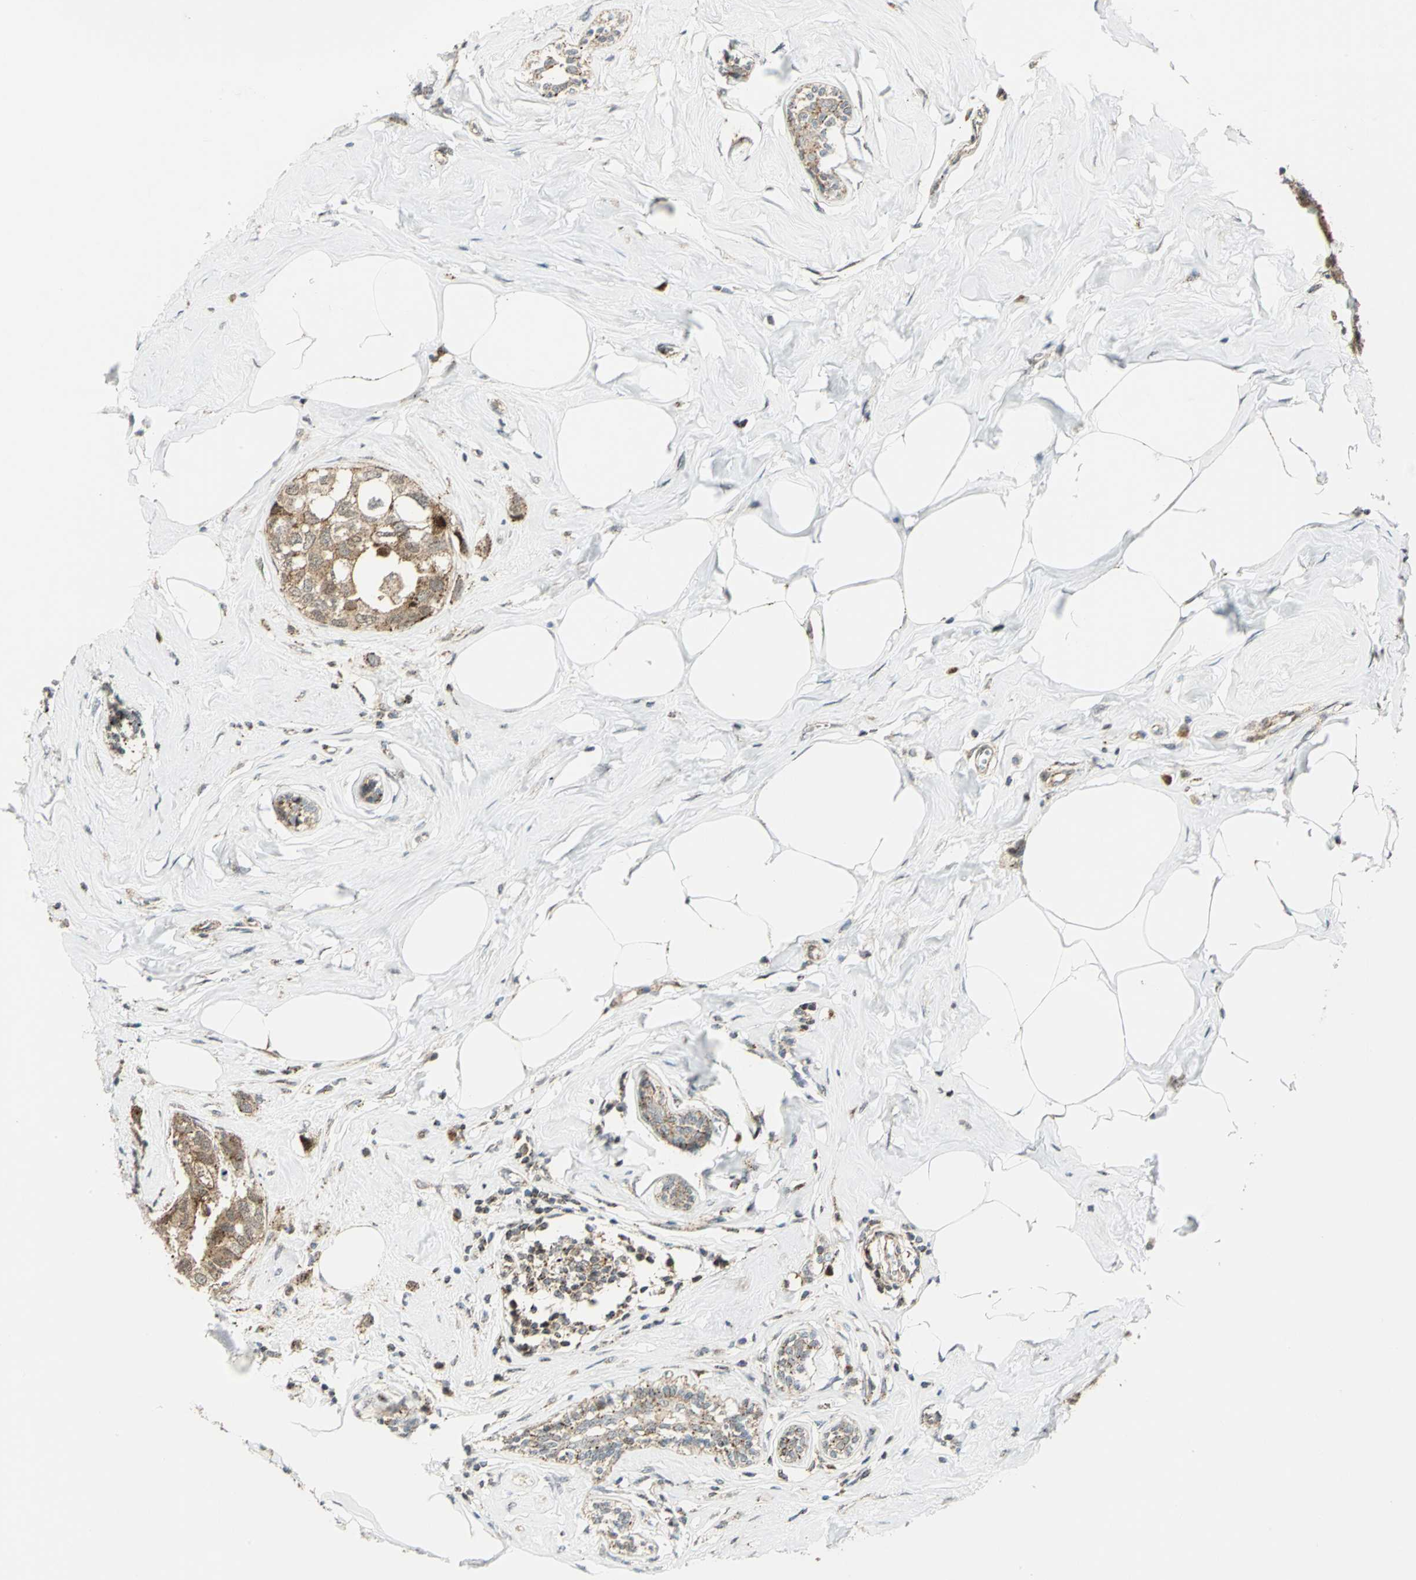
{"staining": {"intensity": "moderate", "quantity": ">75%", "location": "cytoplasmic/membranous"}, "tissue": "breast cancer", "cell_type": "Tumor cells", "image_type": "cancer", "snomed": [{"axis": "morphology", "description": "Normal tissue, NOS"}, {"axis": "morphology", "description": "Duct carcinoma"}, {"axis": "topography", "description": "Breast"}], "caption": "Immunohistochemical staining of human breast infiltrating ductal carcinoma reveals medium levels of moderate cytoplasmic/membranous protein expression in about >75% of tumor cells.", "gene": "ATP6V1A", "patient": {"sex": "female", "age": 50}}